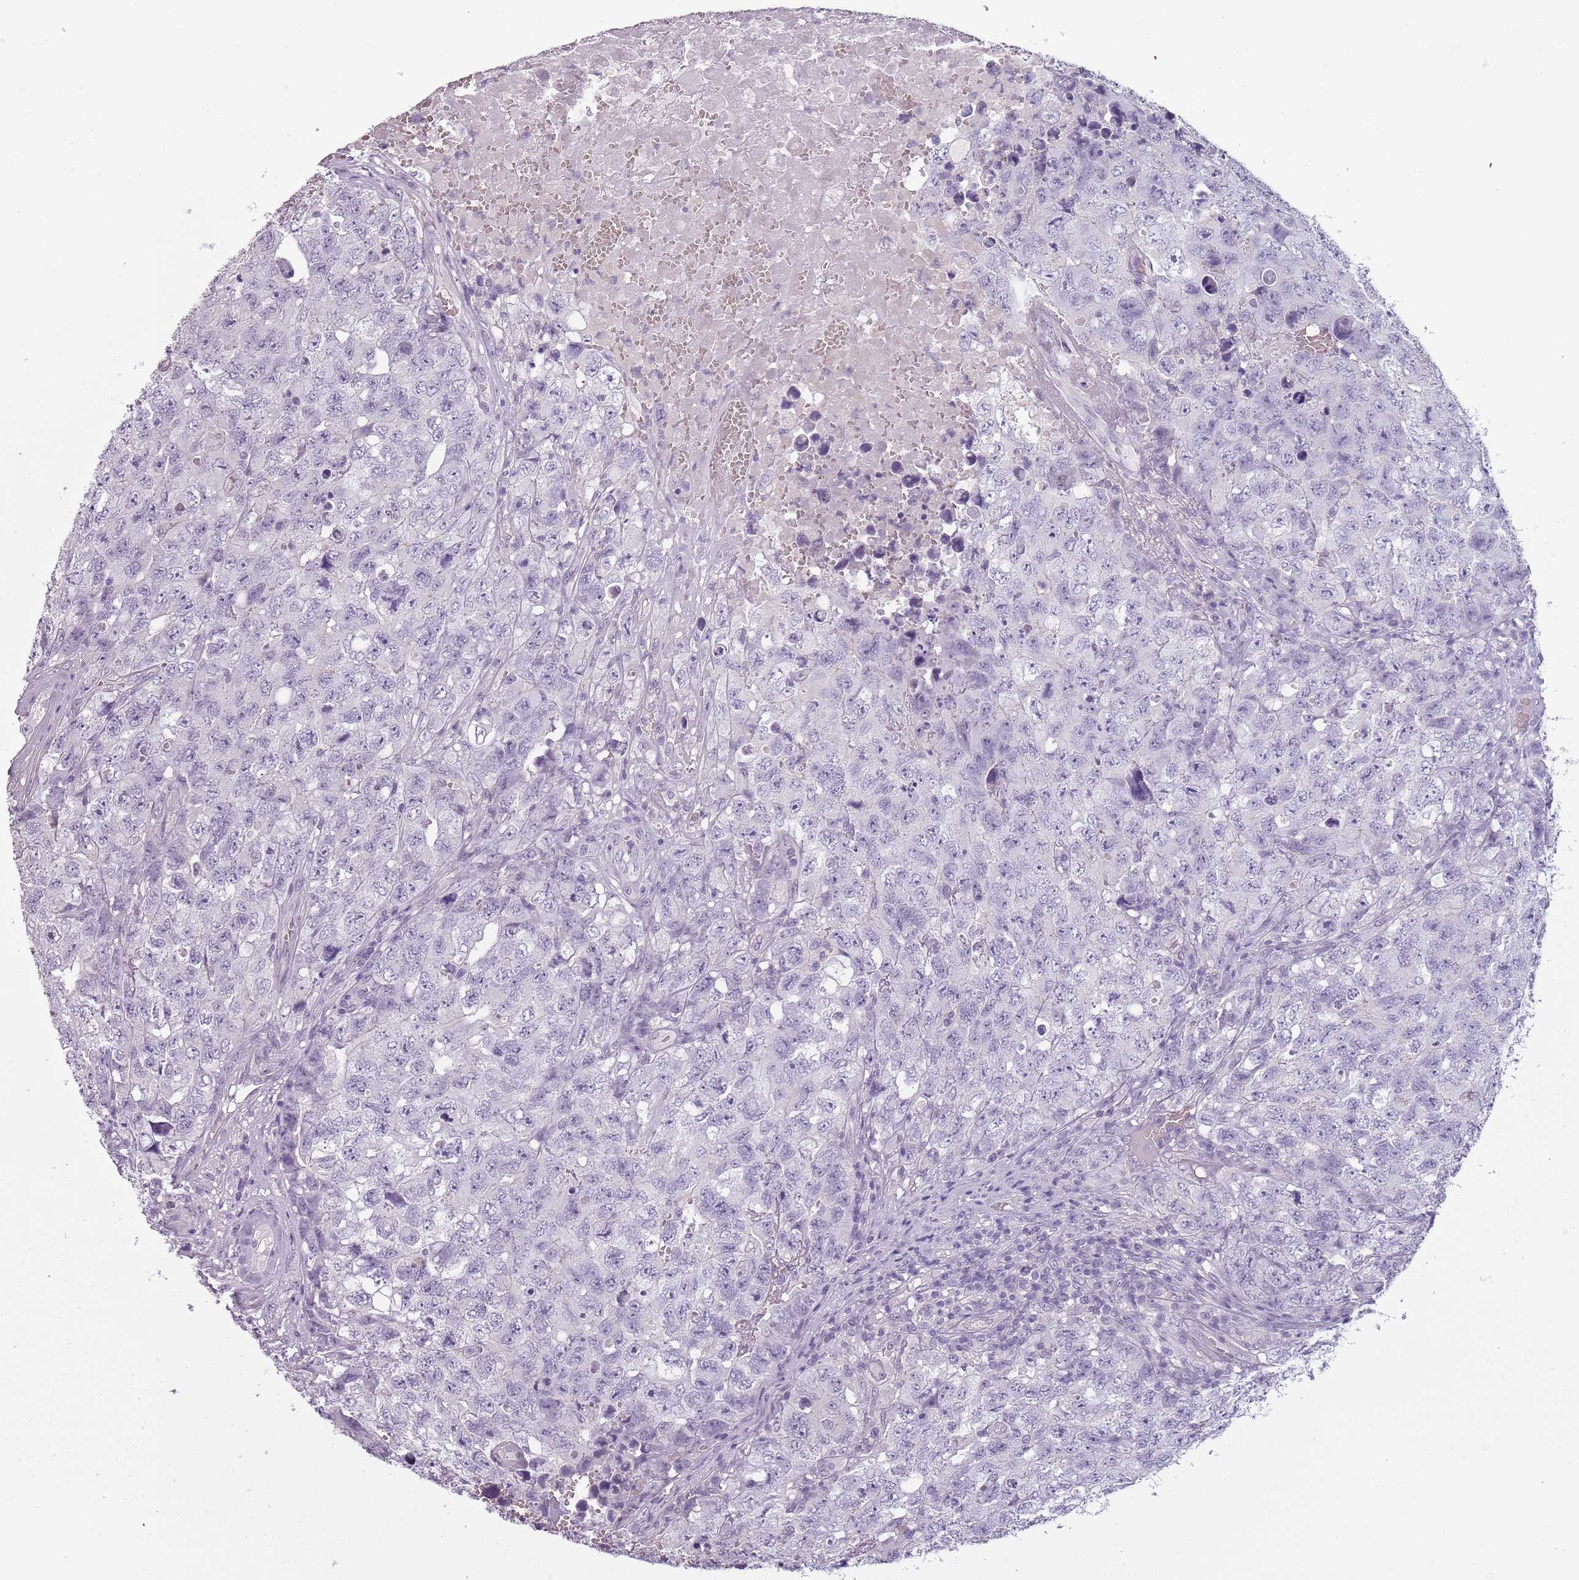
{"staining": {"intensity": "negative", "quantity": "none", "location": "none"}, "tissue": "testis cancer", "cell_type": "Tumor cells", "image_type": "cancer", "snomed": [{"axis": "morphology", "description": "Carcinoma, Embryonal, NOS"}, {"axis": "topography", "description": "Testis"}], "caption": "A photomicrograph of human testis cancer is negative for staining in tumor cells.", "gene": "PIEZO1", "patient": {"sex": "male", "age": 31}}